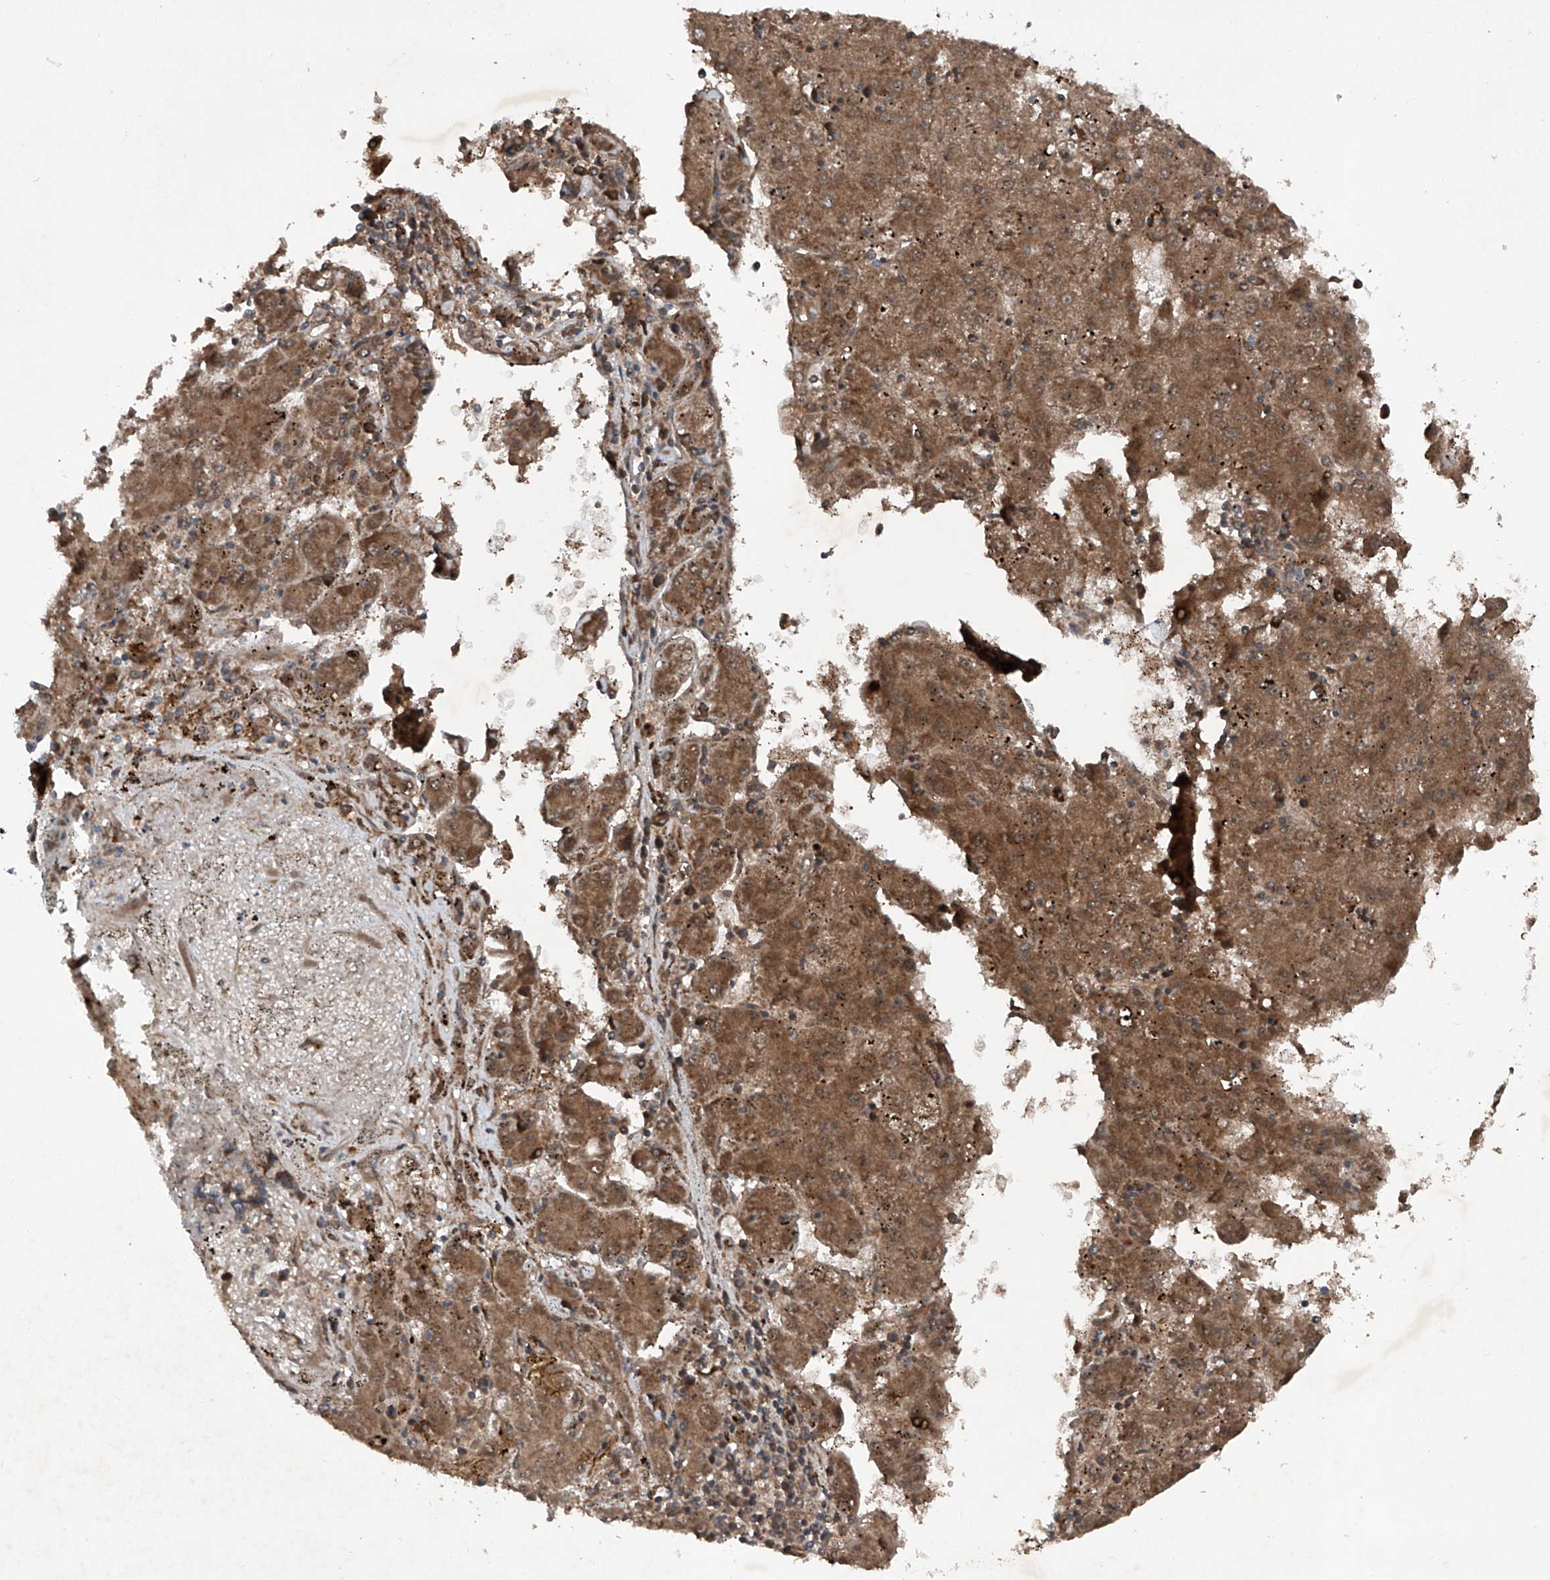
{"staining": {"intensity": "moderate", "quantity": ">75%", "location": "cytoplasmic/membranous"}, "tissue": "liver cancer", "cell_type": "Tumor cells", "image_type": "cancer", "snomed": [{"axis": "morphology", "description": "Carcinoma, Hepatocellular, NOS"}, {"axis": "topography", "description": "Liver"}], "caption": "Liver hepatocellular carcinoma stained with DAB IHC displays medium levels of moderate cytoplasmic/membranous expression in about >75% of tumor cells.", "gene": "DAD1", "patient": {"sex": "male", "age": 72}}